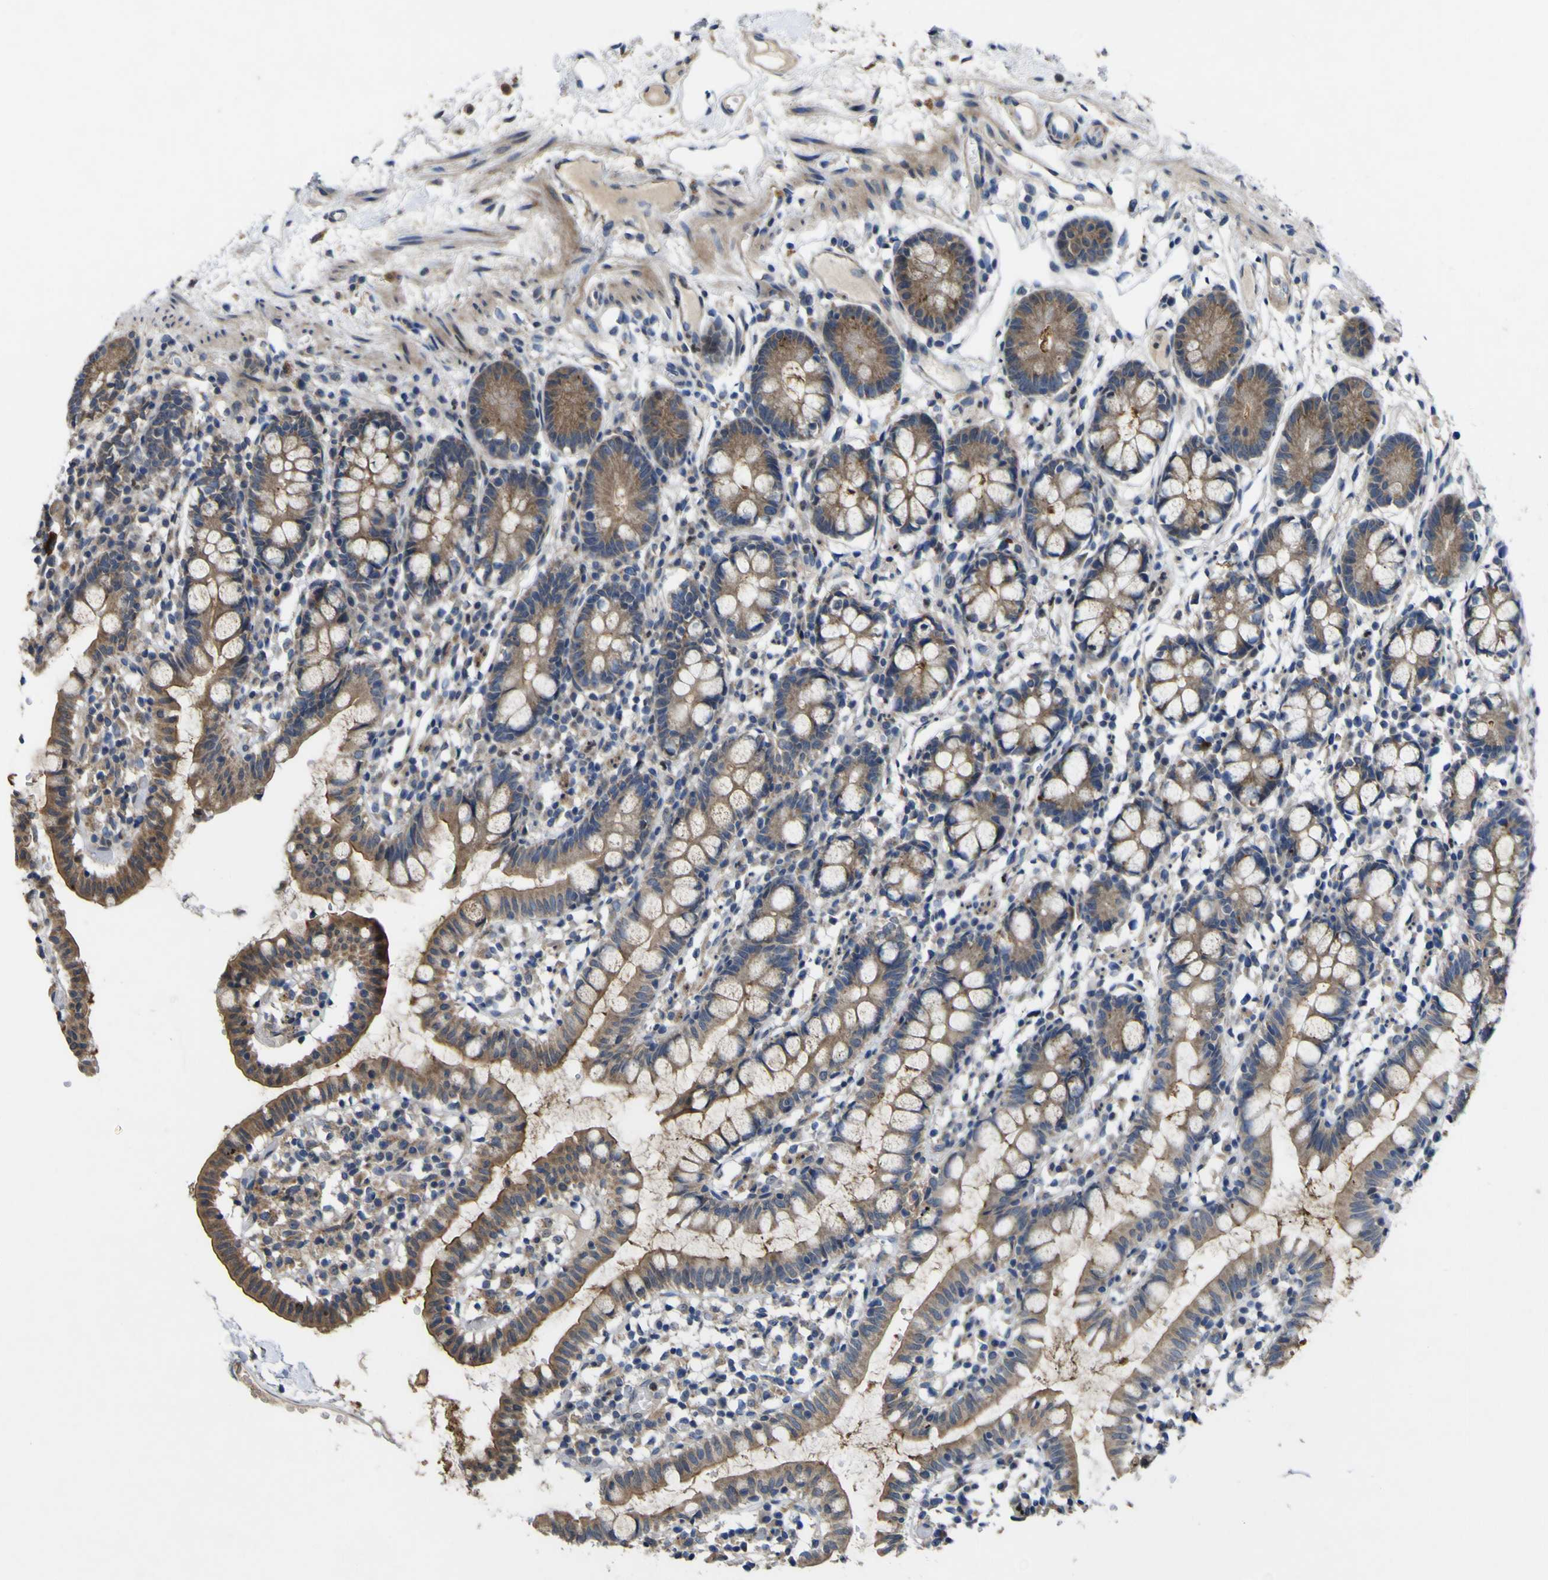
{"staining": {"intensity": "moderate", "quantity": ">75%", "location": "cytoplasmic/membranous"}, "tissue": "small intestine", "cell_type": "Glandular cells", "image_type": "normal", "snomed": [{"axis": "morphology", "description": "Normal tissue, NOS"}, {"axis": "morphology", "description": "Cystadenocarcinoma, serous, Metastatic site"}, {"axis": "topography", "description": "Small intestine"}], "caption": "Benign small intestine reveals moderate cytoplasmic/membranous staining in approximately >75% of glandular cells (IHC, brightfield microscopy, high magnification)..", "gene": "IRAK2", "patient": {"sex": "female", "age": 61}}